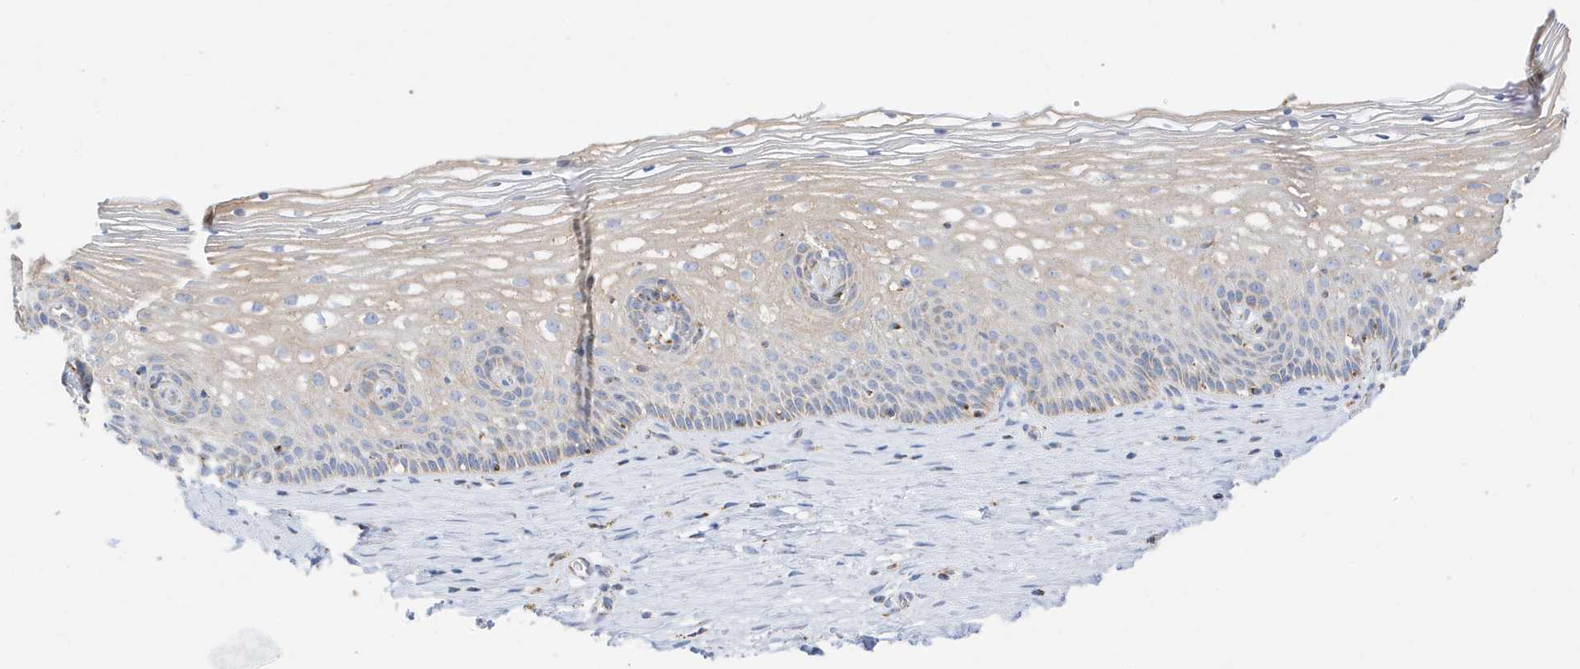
{"staining": {"intensity": "weak", "quantity": "25%-75%", "location": "cytoplasmic/membranous"}, "tissue": "cervix", "cell_type": "Glandular cells", "image_type": "normal", "snomed": [{"axis": "morphology", "description": "Normal tissue, NOS"}, {"axis": "topography", "description": "Cervix"}], "caption": "Immunohistochemistry (DAB) staining of unremarkable cervix displays weak cytoplasmic/membranous protein expression in approximately 25%-75% of glandular cells. The protein is stained brown, and the nuclei are stained in blue (DAB (3,3'-diaminobenzidine) IHC with brightfield microscopy, high magnification).", "gene": "CAPN13", "patient": {"sex": "female", "age": 33}}